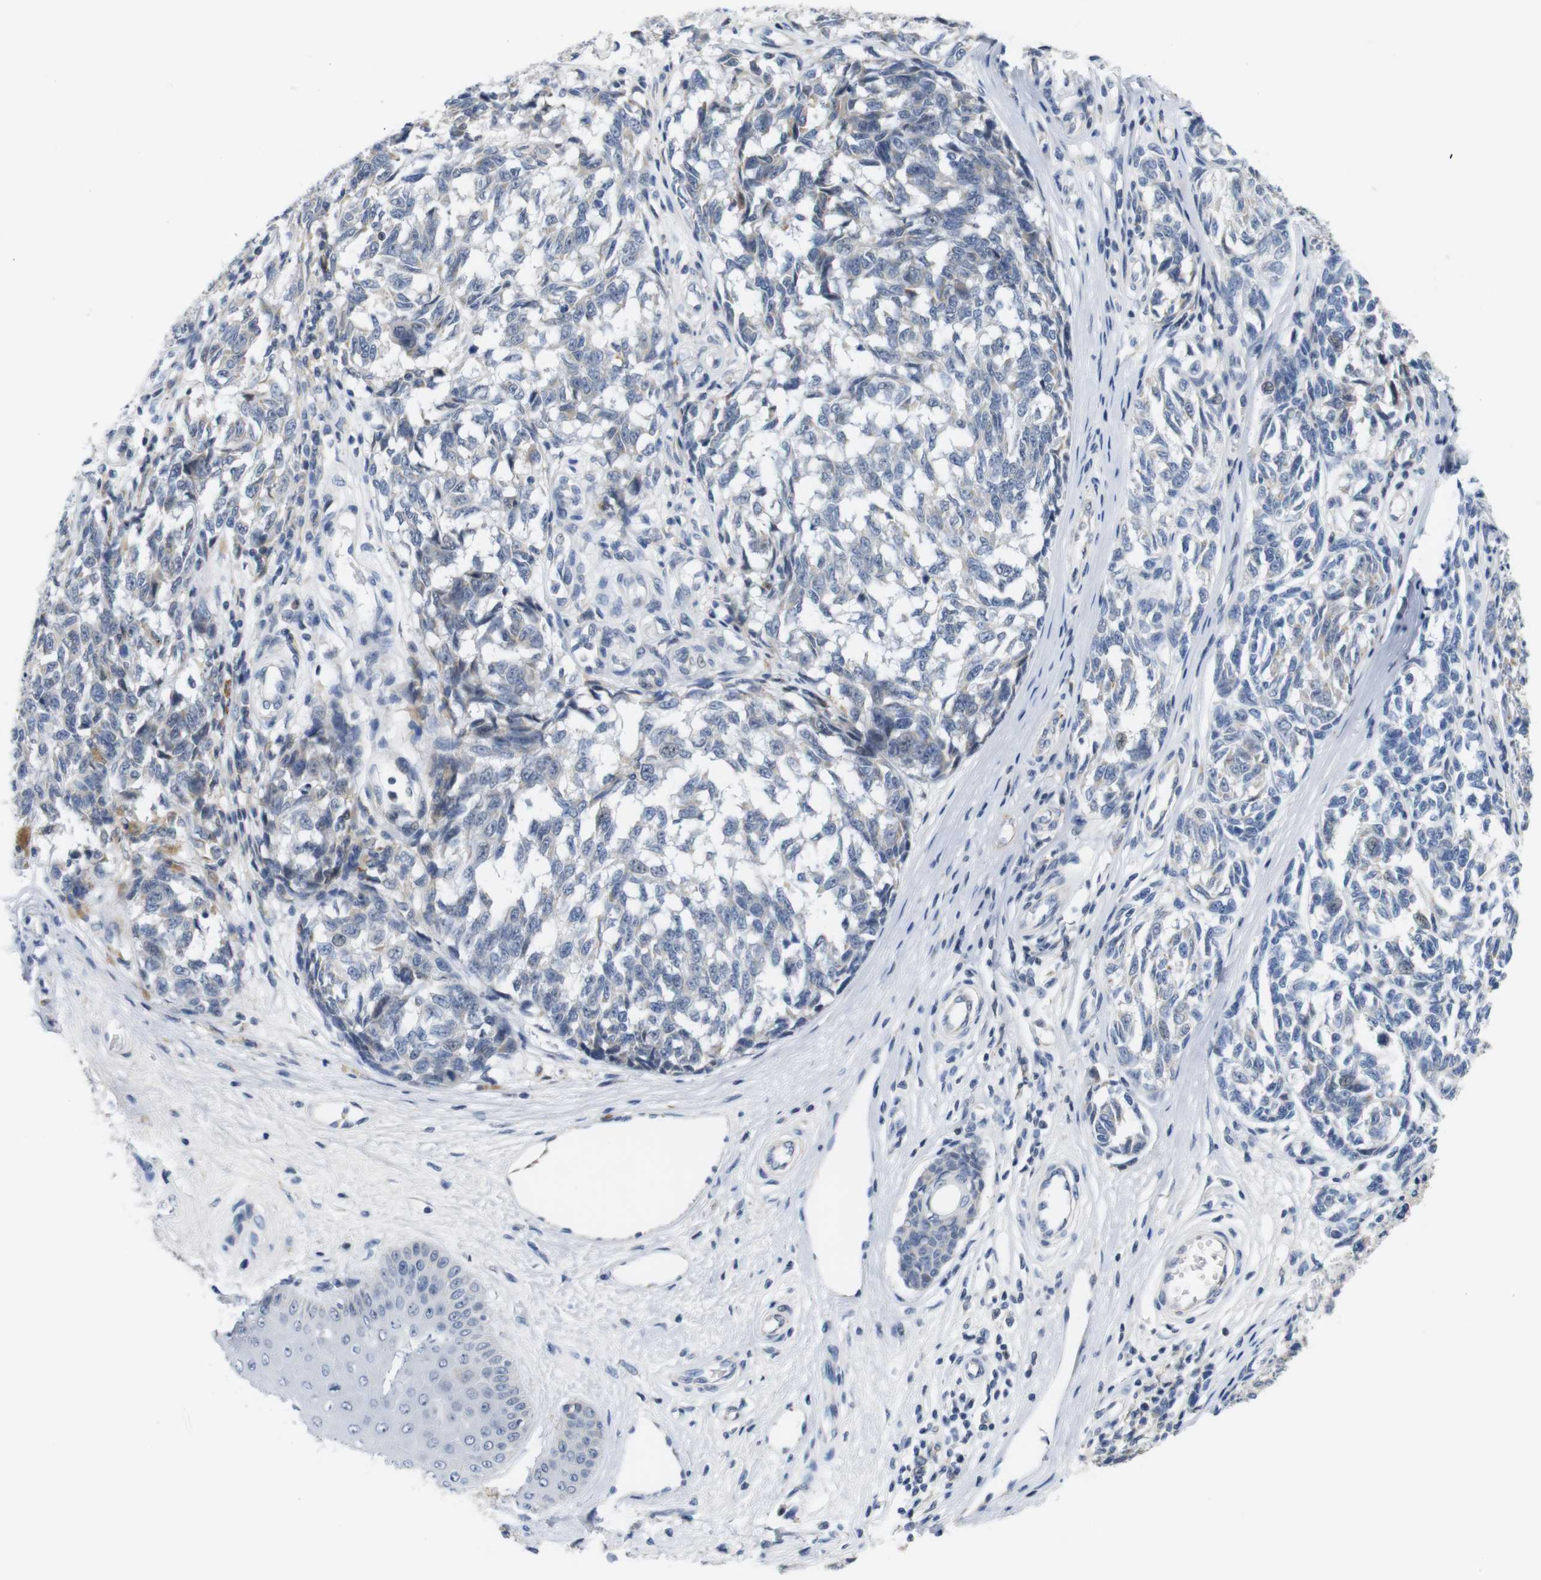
{"staining": {"intensity": "negative", "quantity": "none", "location": "none"}, "tissue": "melanoma", "cell_type": "Tumor cells", "image_type": "cancer", "snomed": [{"axis": "morphology", "description": "Malignant melanoma, NOS"}, {"axis": "topography", "description": "Skin"}], "caption": "This is an immunohistochemistry (IHC) histopathology image of human malignant melanoma. There is no expression in tumor cells.", "gene": "OTOF", "patient": {"sex": "female", "age": 64}}